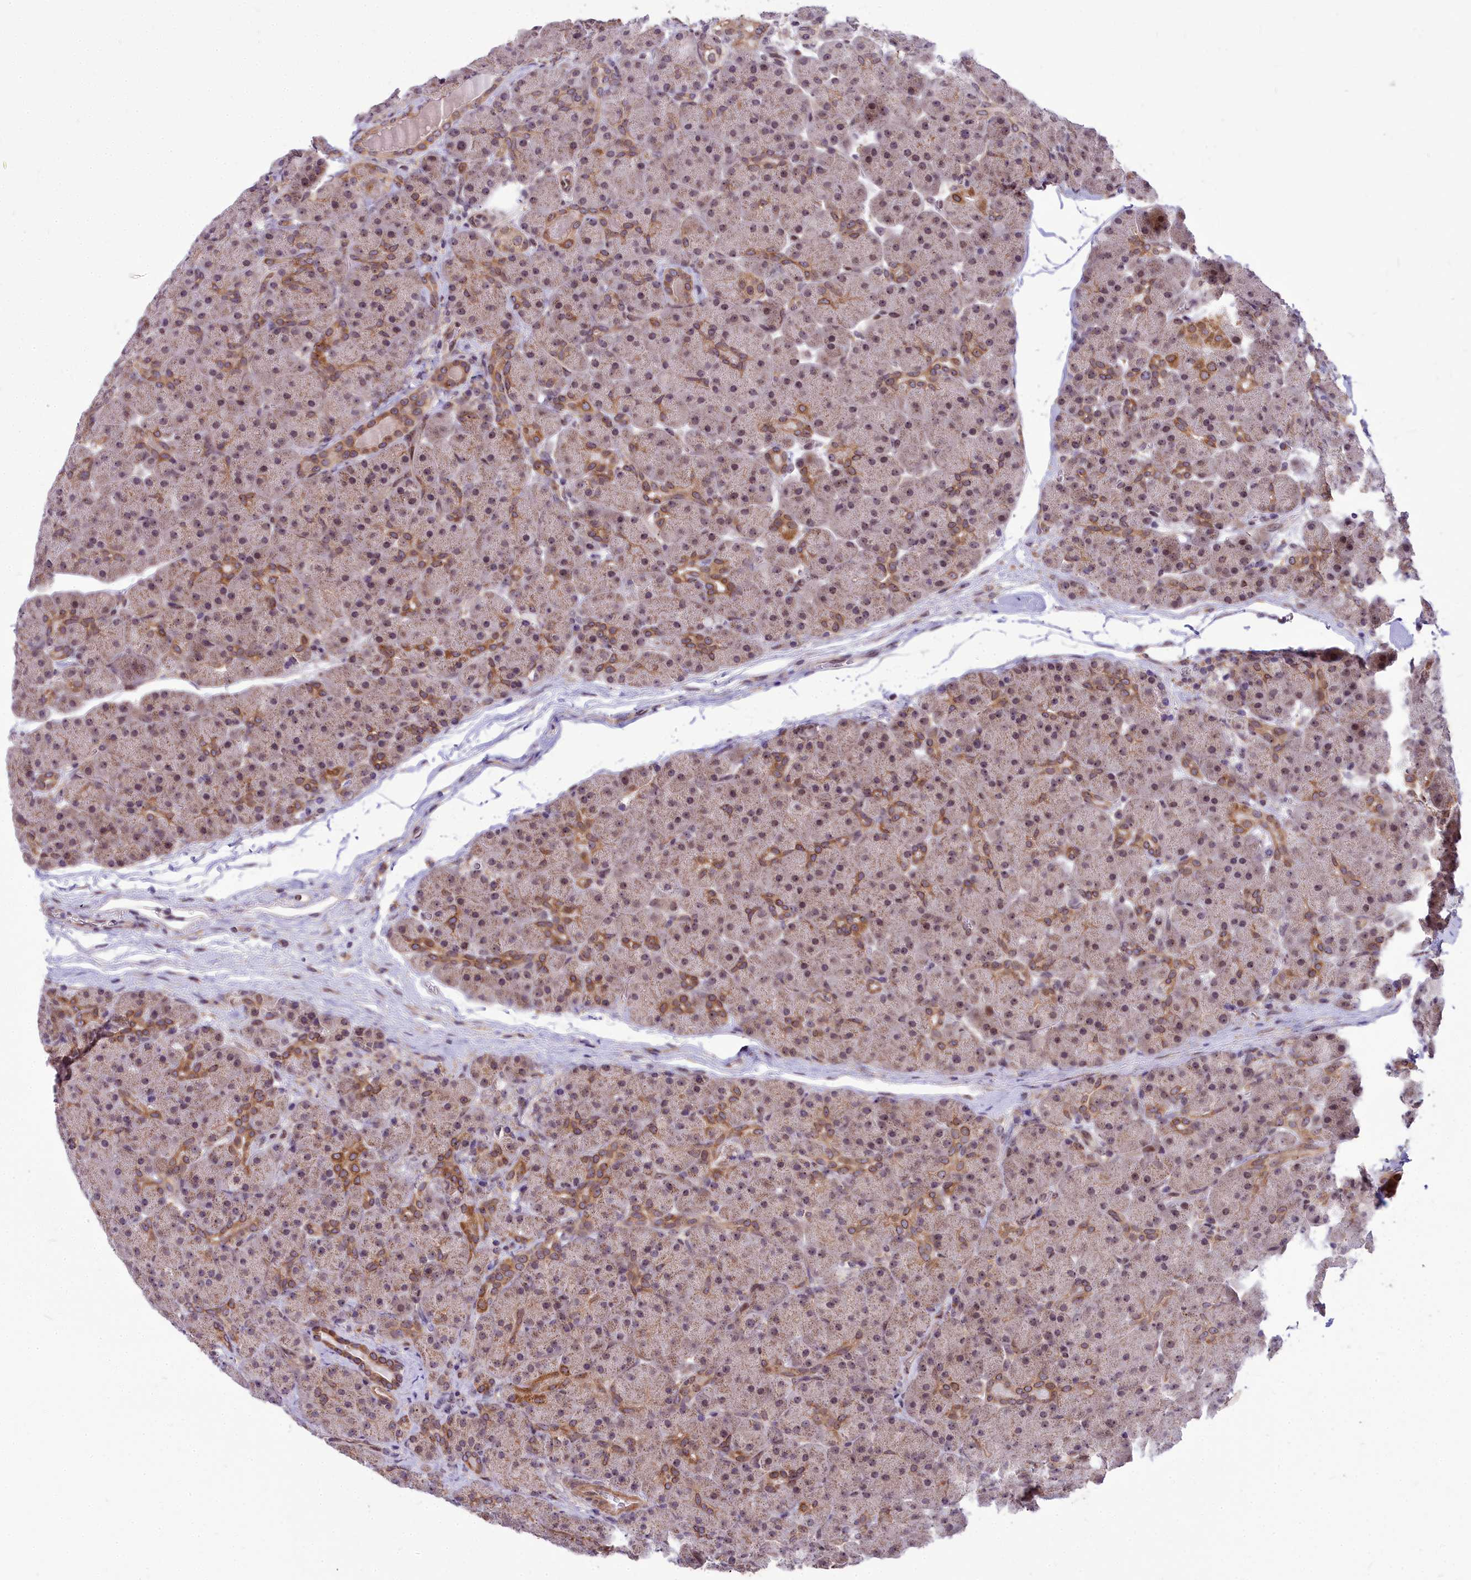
{"staining": {"intensity": "moderate", "quantity": "25%-75%", "location": "cytoplasmic/membranous,nuclear"}, "tissue": "pancreas", "cell_type": "Exocrine glandular cells", "image_type": "normal", "snomed": [{"axis": "morphology", "description": "Normal tissue, NOS"}, {"axis": "topography", "description": "Pancreas"}], "caption": "Moderate cytoplasmic/membranous,nuclear expression for a protein is appreciated in approximately 25%-75% of exocrine glandular cells of unremarkable pancreas using IHC.", "gene": "ABCB8", "patient": {"sex": "male", "age": 66}}